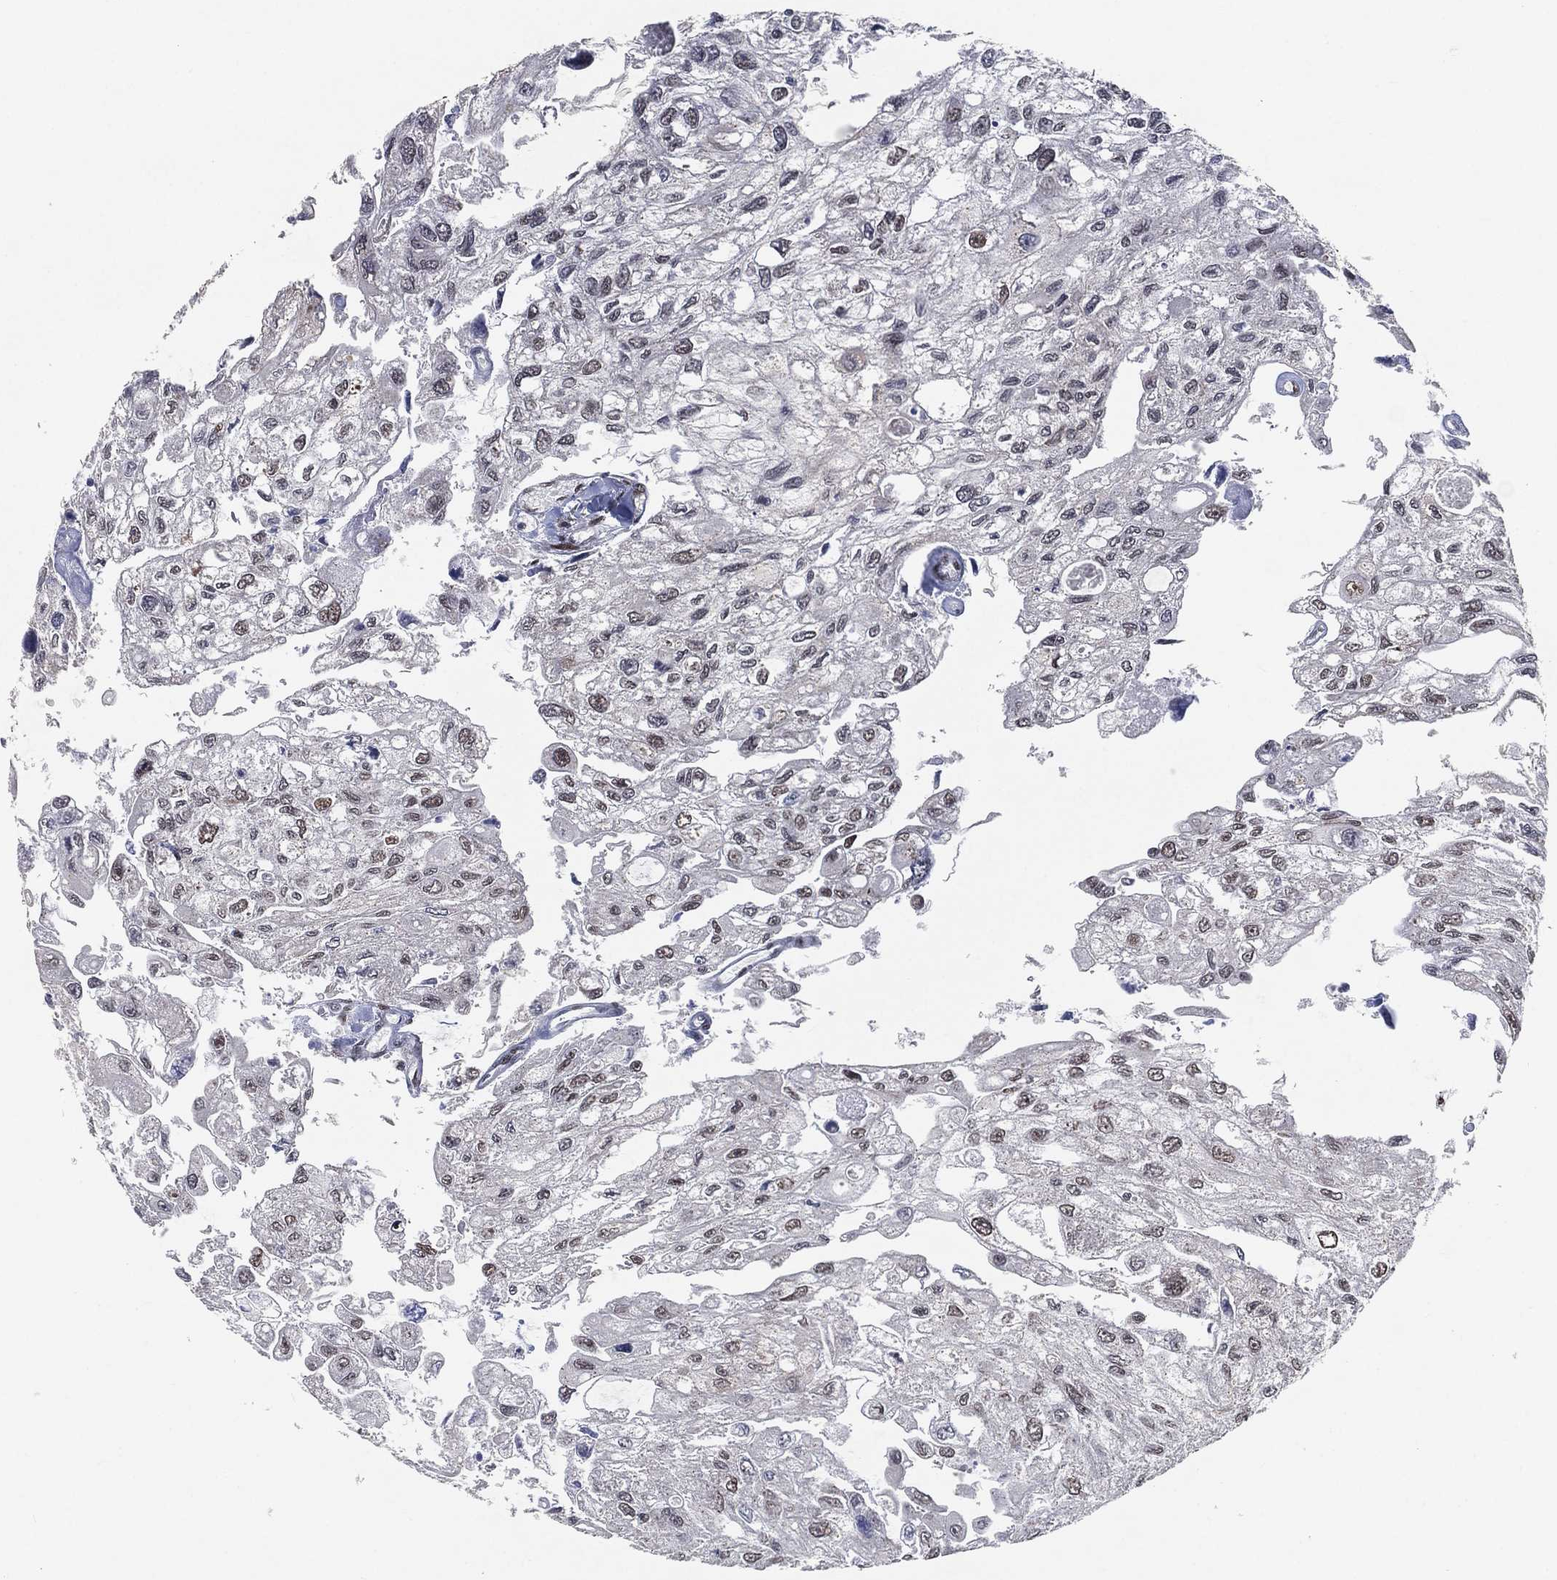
{"staining": {"intensity": "weak", "quantity": "<25%", "location": "nuclear"}, "tissue": "urothelial cancer", "cell_type": "Tumor cells", "image_type": "cancer", "snomed": [{"axis": "morphology", "description": "Urothelial carcinoma, High grade"}, {"axis": "topography", "description": "Urinary bladder"}], "caption": "Immunohistochemistry micrograph of neoplastic tissue: urothelial cancer stained with DAB (3,3'-diaminobenzidine) demonstrates no significant protein positivity in tumor cells.", "gene": "YLPM1", "patient": {"sex": "male", "age": 59}}